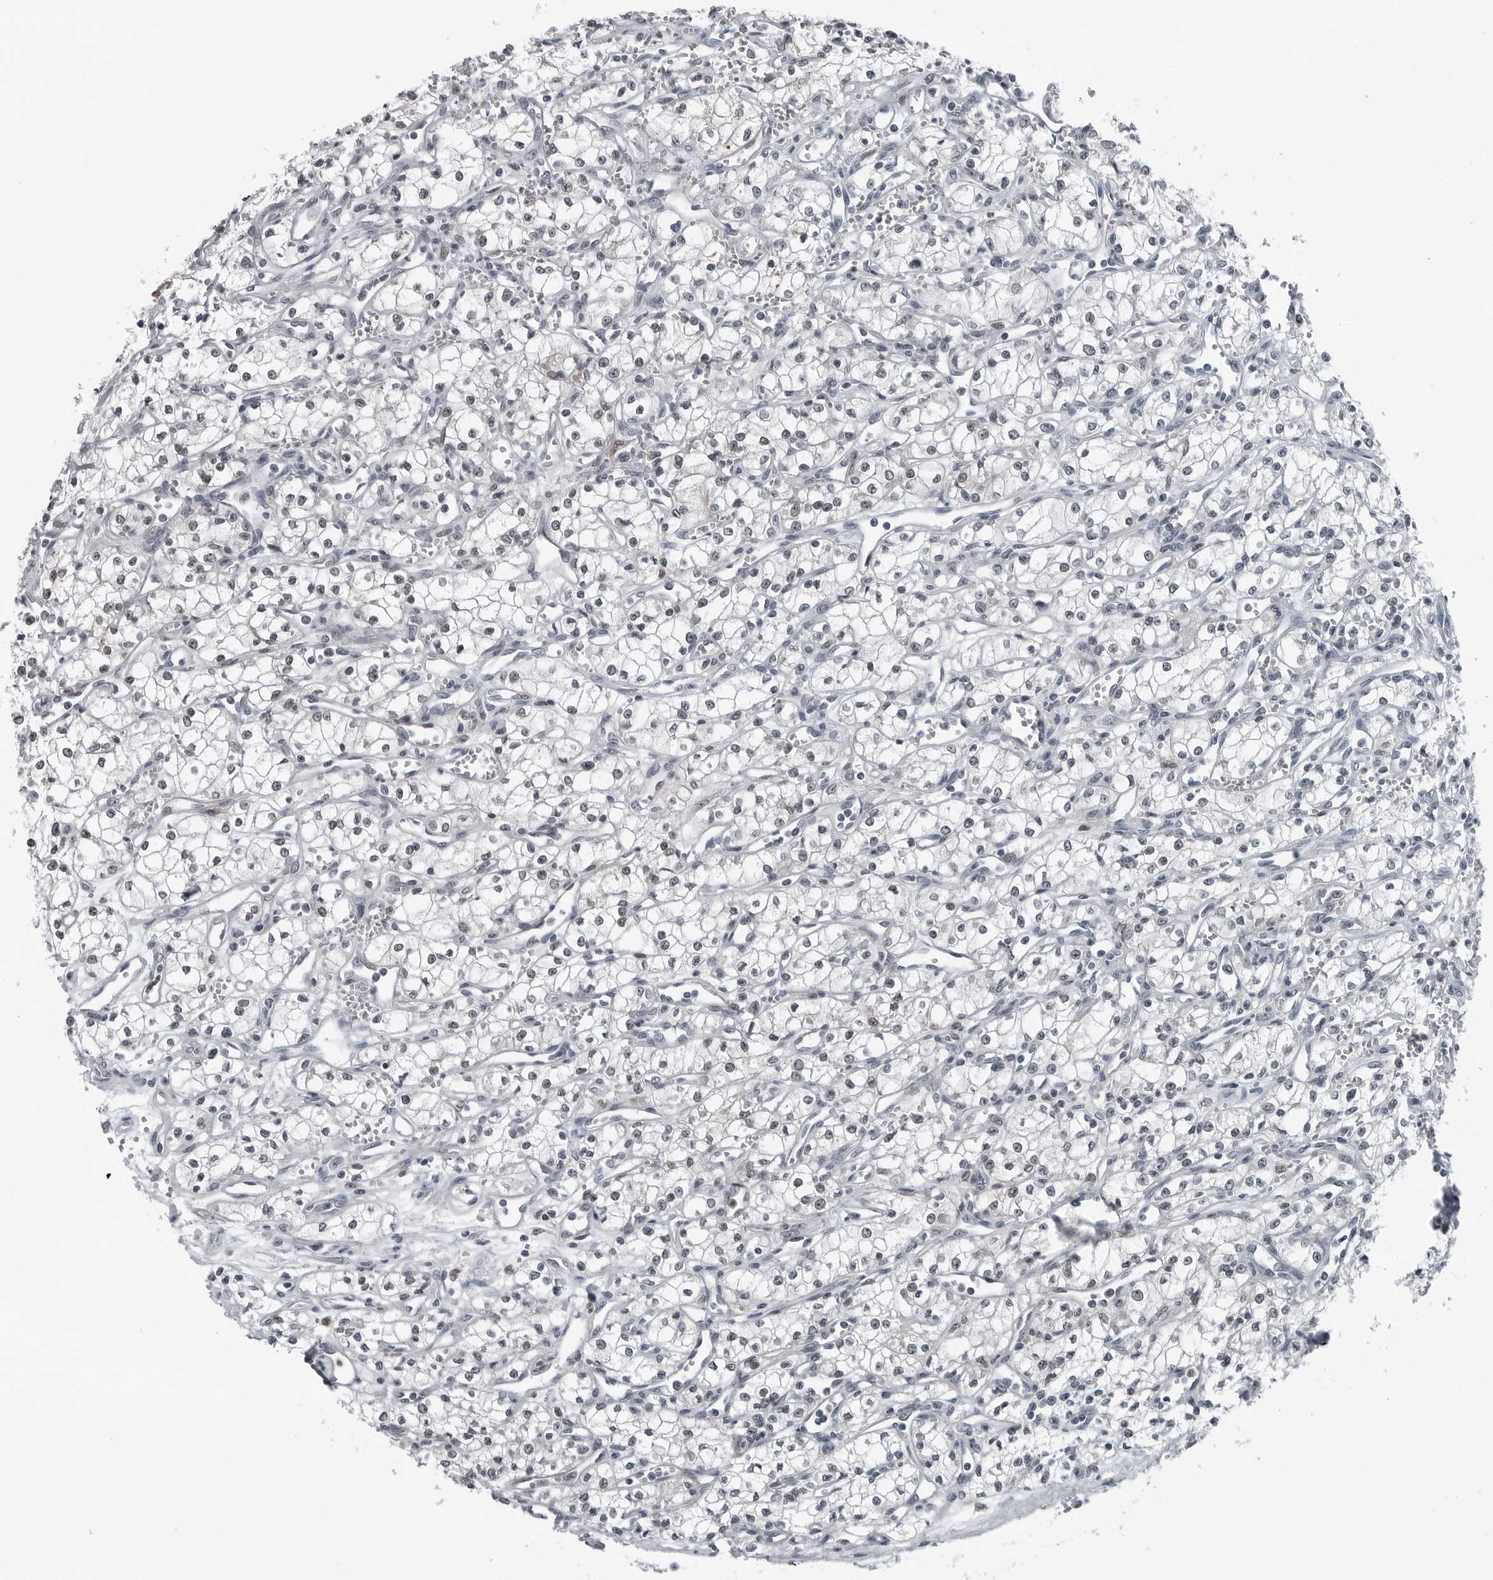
{"staining": {"intensity": "moderate", "quantity": "<25%", "location": "nuclear"}, "tissue": "renal cancer", "cell_type": "Tumor cells", "image_type": "cancer", "snomed": [{"axis": "morphology", "description": "Adenocarcinoma, NOS"}, {"axis": "topography", "description": "Kidney"}], "caption": "Renal cancer tissue displays moderate nuclear staining in approximately <25% of tumor cells, visualized by immunohistochemistry.", "gene": "AKR1A1", "patient": {"sex": "male", "age": 59}}